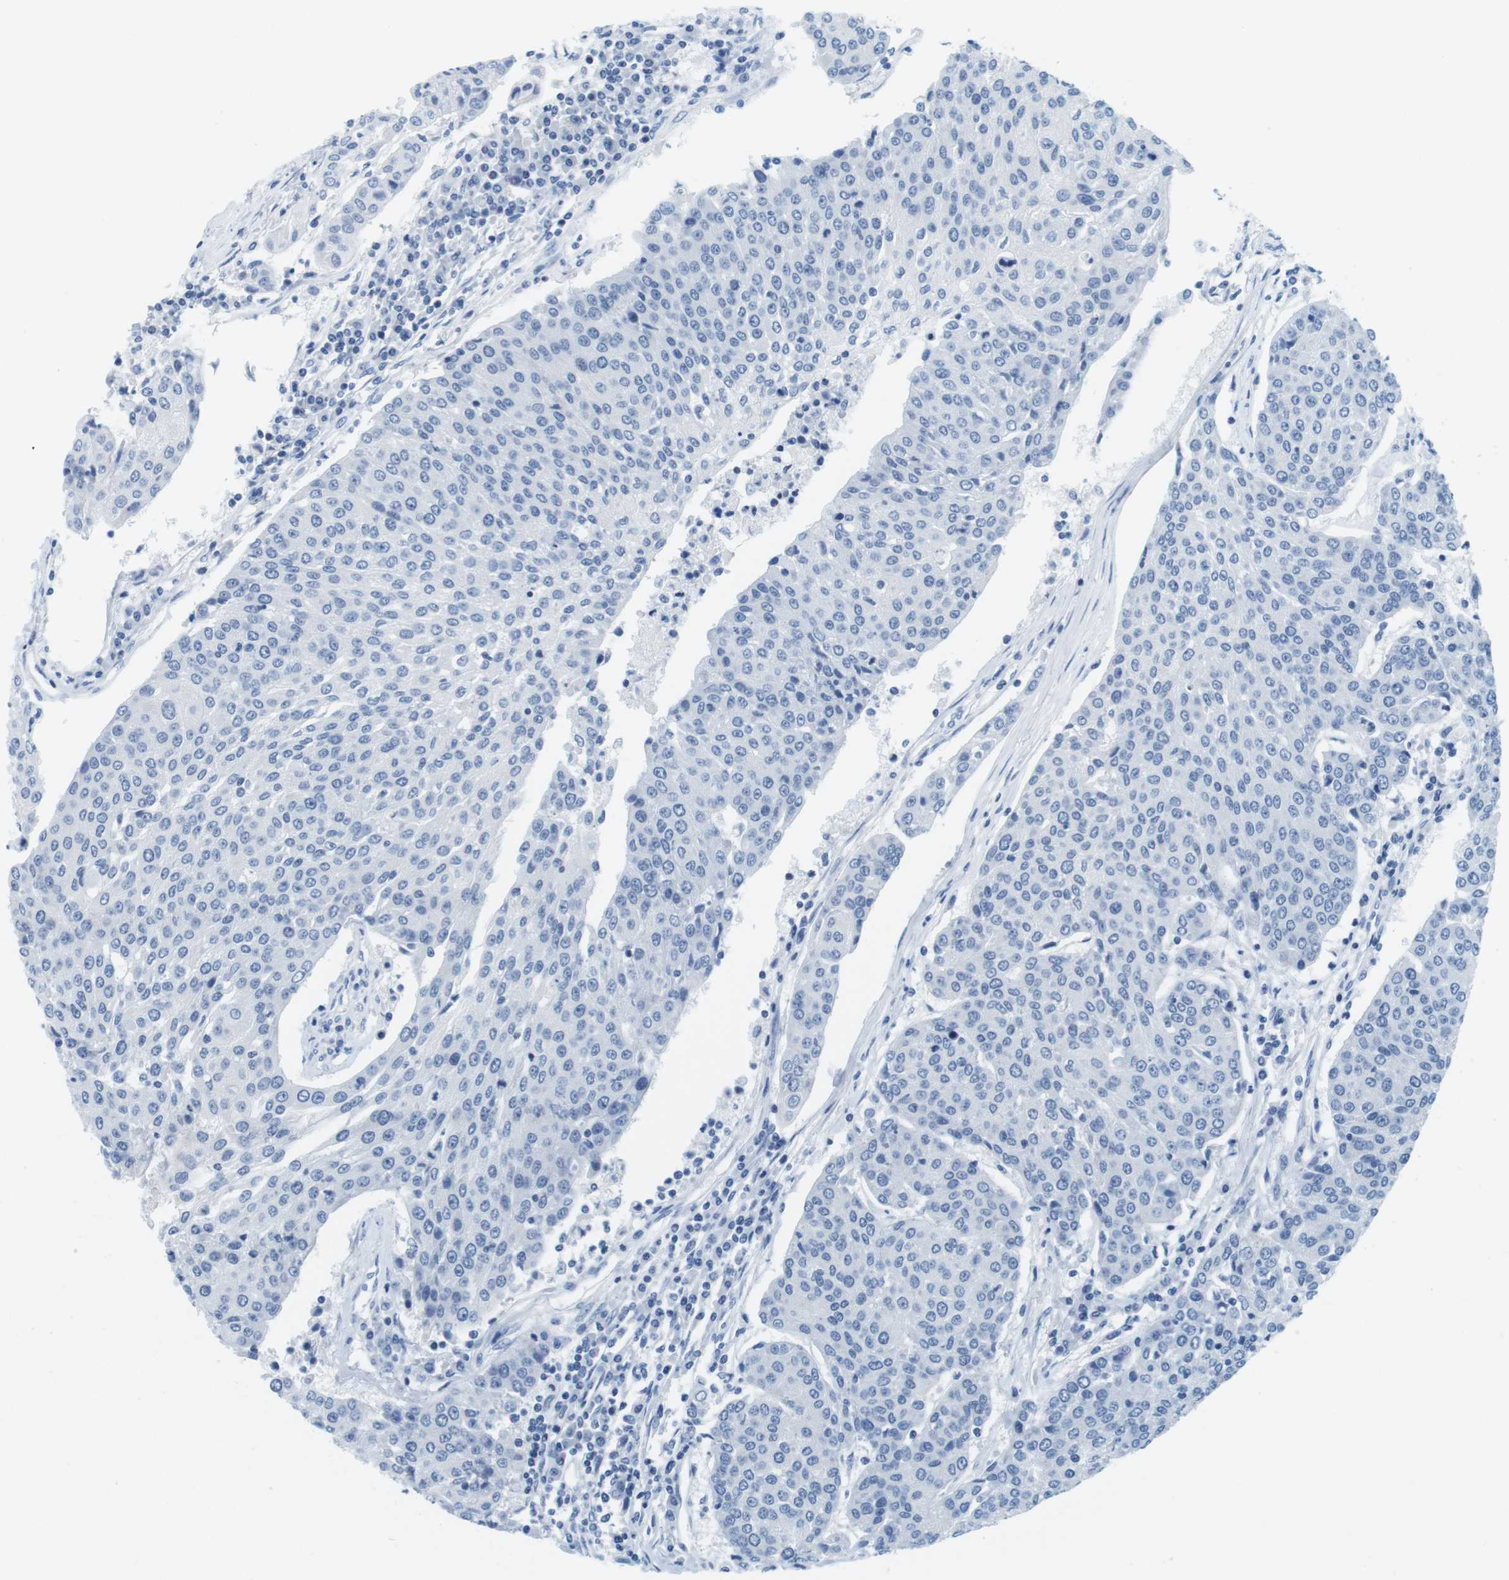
{"staining": {"intensity": "negative", "quantity": "none", "location": "none"}, "tissue": "urothelial cancer", "cell_type": "Tumor cells", "image_type": "cancer", "snomed": [{"axis": "morphology", "description": "Urothelial carcinoma, High grade"}, {"axis": "topography", "description": "Urinary bladder"}], "caption": "The photomicrograph displays no significant staining in tumor cells of urothelial carcinoma (high-grade). (Brightfield microscopy of DAB immunohistochemistry at high magnification).", "gene": "CYP2C9", "patient": {"sex": "female", "age": 85}}